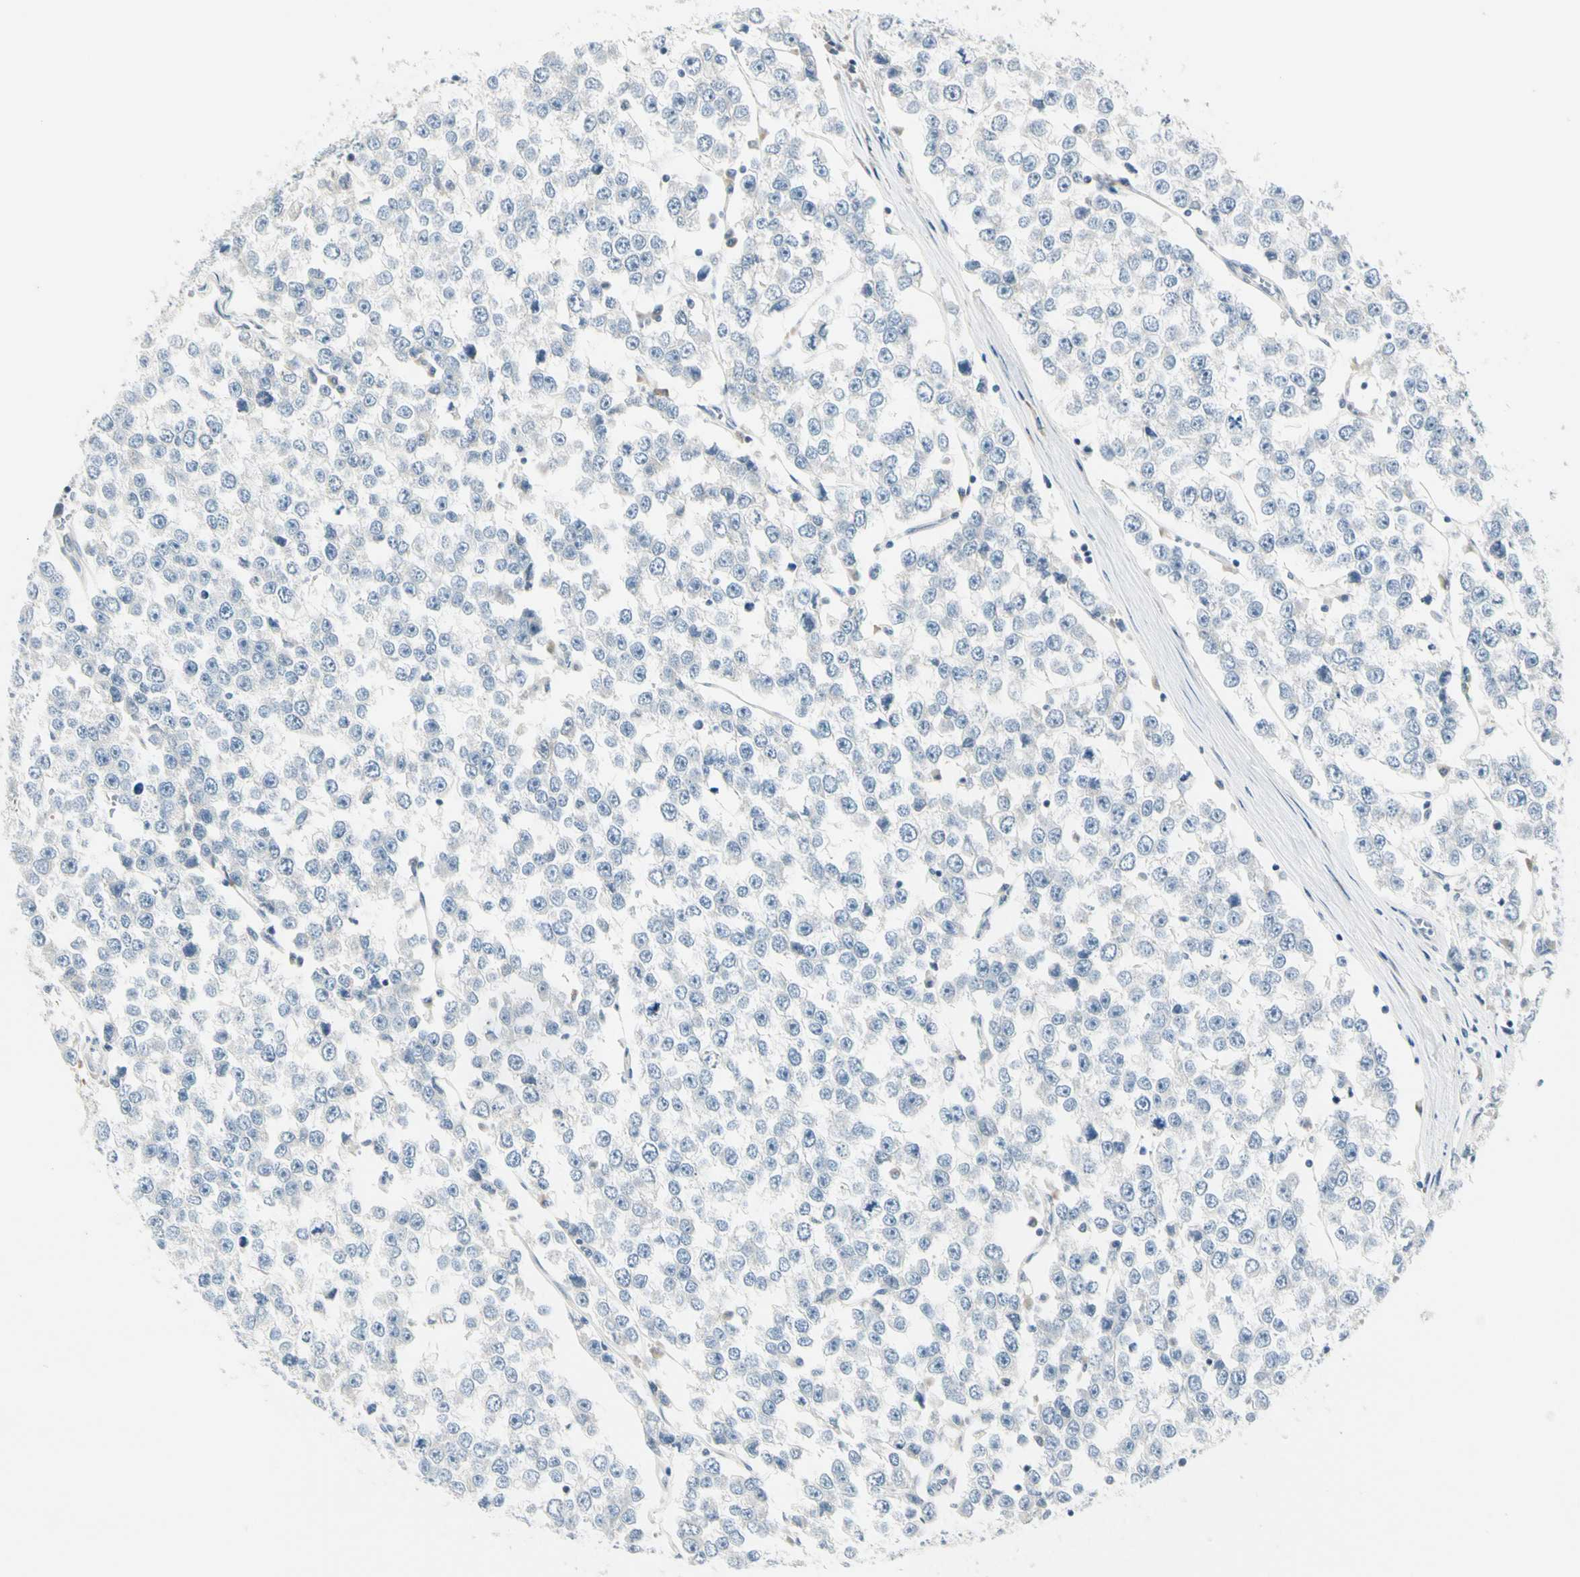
{"staining": {"intensity": "negative", "quantity": "none", "location": "none"}, "tissue": "testis cancer", "cell_type": "Tumor cells", "image_type": "cancer", "snomed": [{"axis": "morphology", "description": "Seminoma, NOS"}, {"axis": "morphology", "description": "Carcinoma, Embryonal, NOS"}, {"axis": "topography", "description": "Testis"}], "caption": "This is a photomicrograph of immunohistochemistry (IHC) staining of testis cancer, which shows no positivity in tumor cells.", "gene": "RPS6KB2", "patient": {"sex": "male", "age": 52}}